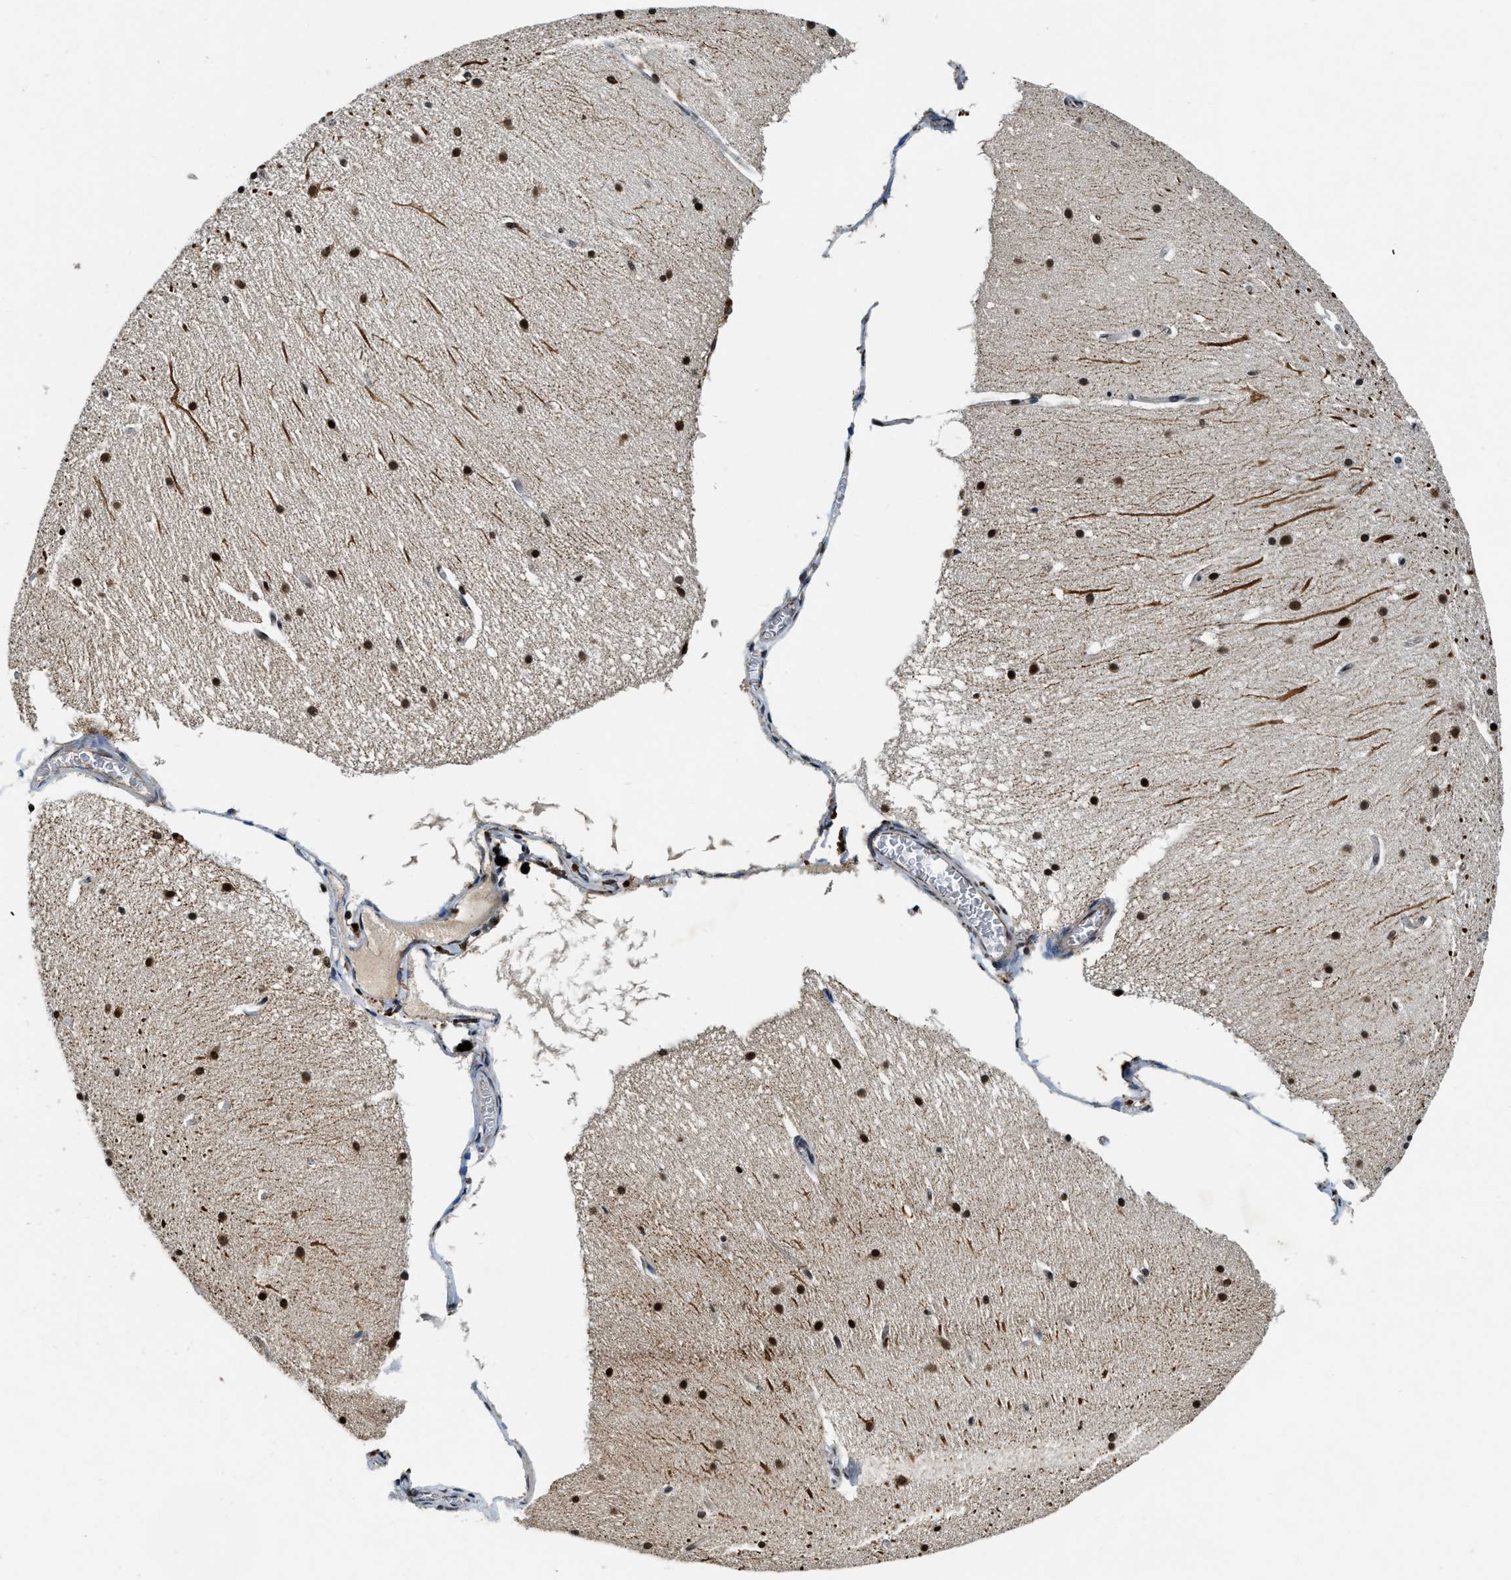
{"staining": {"intensity": "strong", "quantity": "25%-75%", "location": "nuclear"}, "tissue": "cerebellum", "cell_type": "Cells in granular layer", "image_type": "normal", "snomed": [{"axis": "morphology", "description": "Normal tissue, NOS"}, {"axis": "topography", "description": "Cerebellum"}], "caption": "The histopathology image displays a brown stain indicating the presence of a protein in the nuclear of cells in granular layer in cerebellum. (DAB IHC with brightfield microscopy, high magnification).", "gene": "CCNE1", "patient": {"sex": "female", "age": 19}}